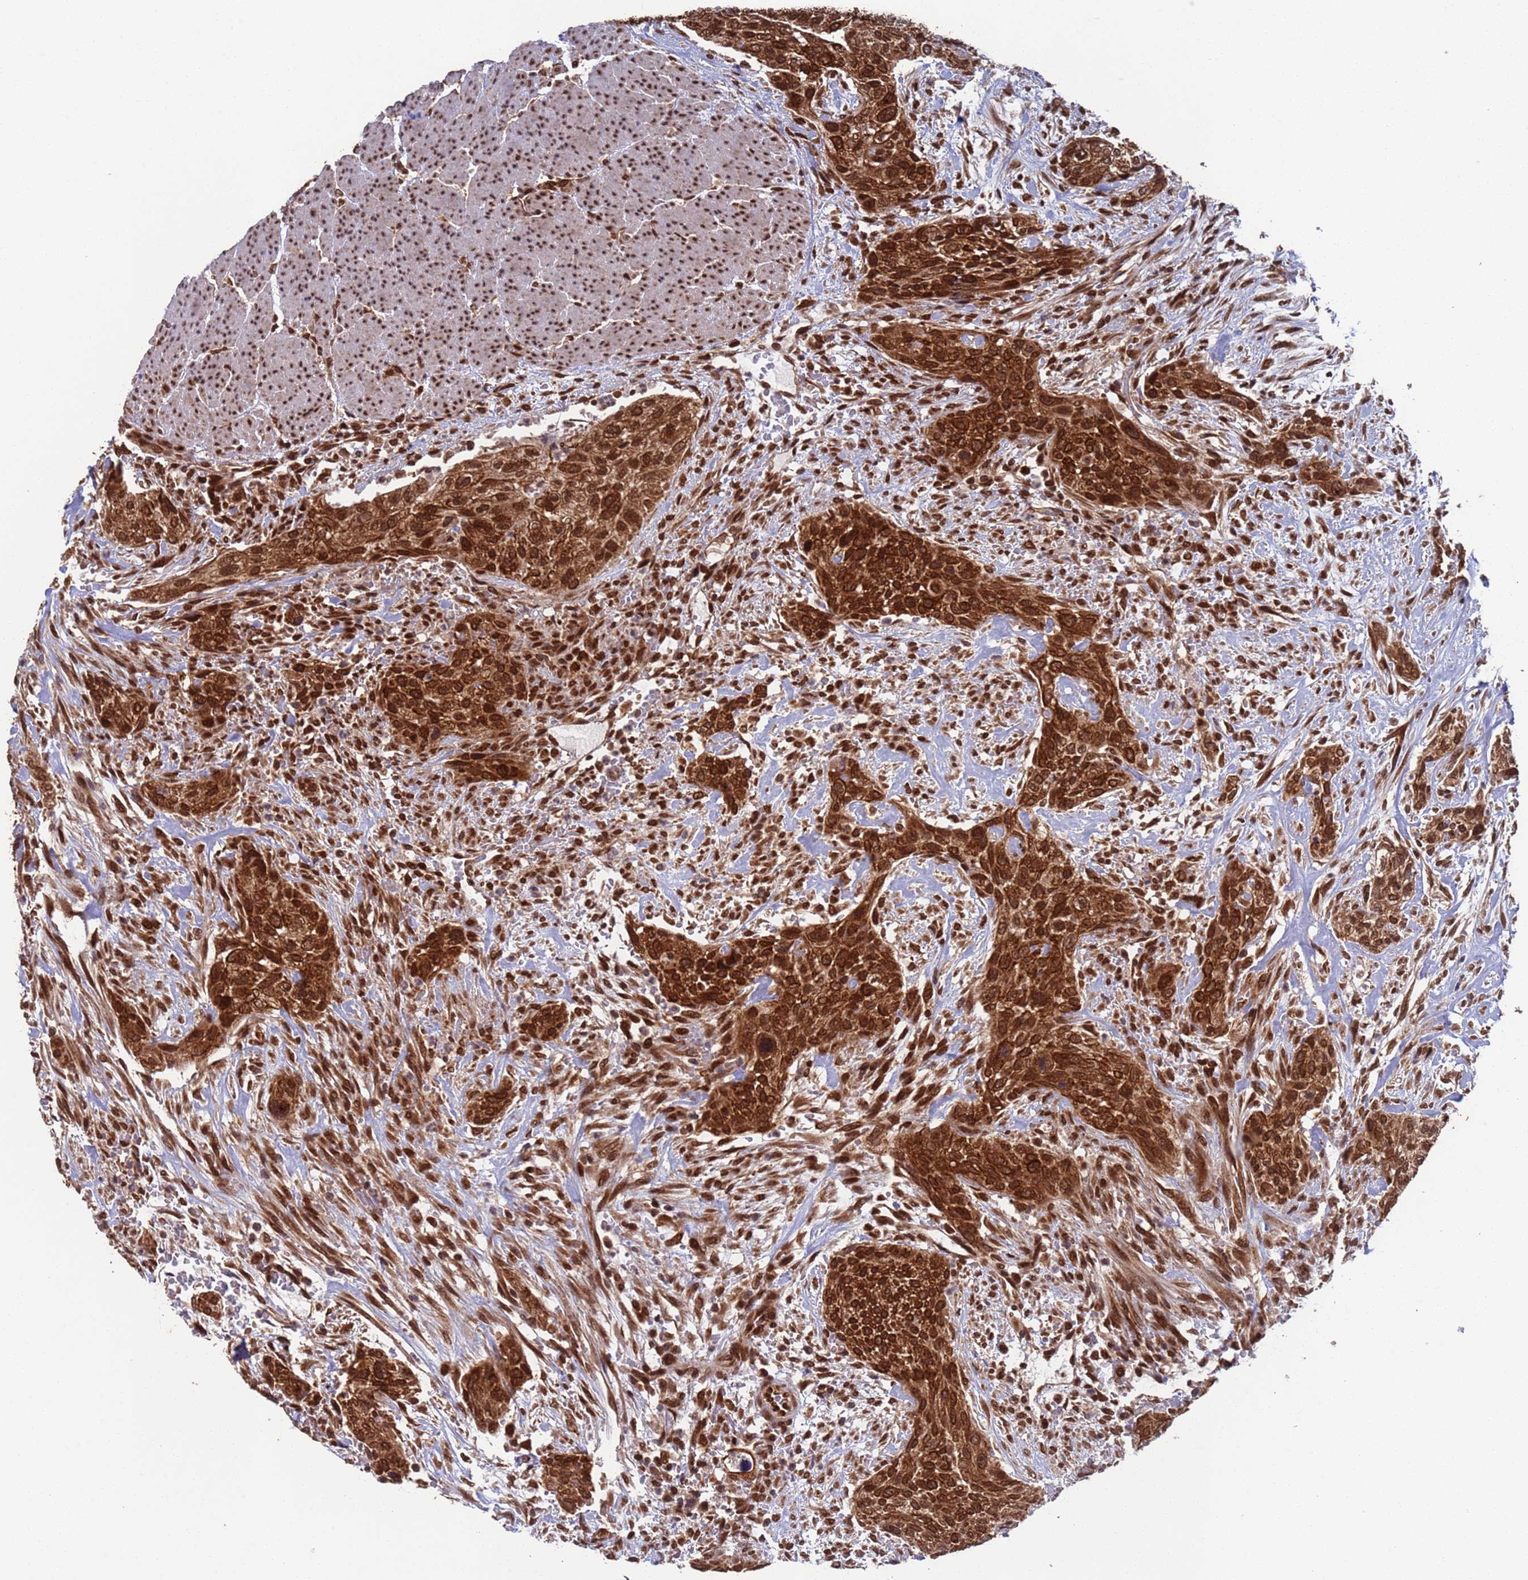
{"staining": {"intensity": "strong", "quantity": ">75%", "location": "cytoplasmic/membranous,nuclear"}, "tissue": "urothelial cancer", "cell_type": "Tumor cells", "image_type": "cancer", "snomed": [{"axis": "morphology", "description": "Urothelial carcinoma, High grade"}, {"axis": "topography", "description": "Urinary bladder"}], "caption": "Strong cytoplasmic/membranous and nuclear protein staining is present in about >75% of tumor cells in high-grade urothelial carcinoma.", "gene": "FUBP3", "patient": {"sex": "male", "age": 35}}